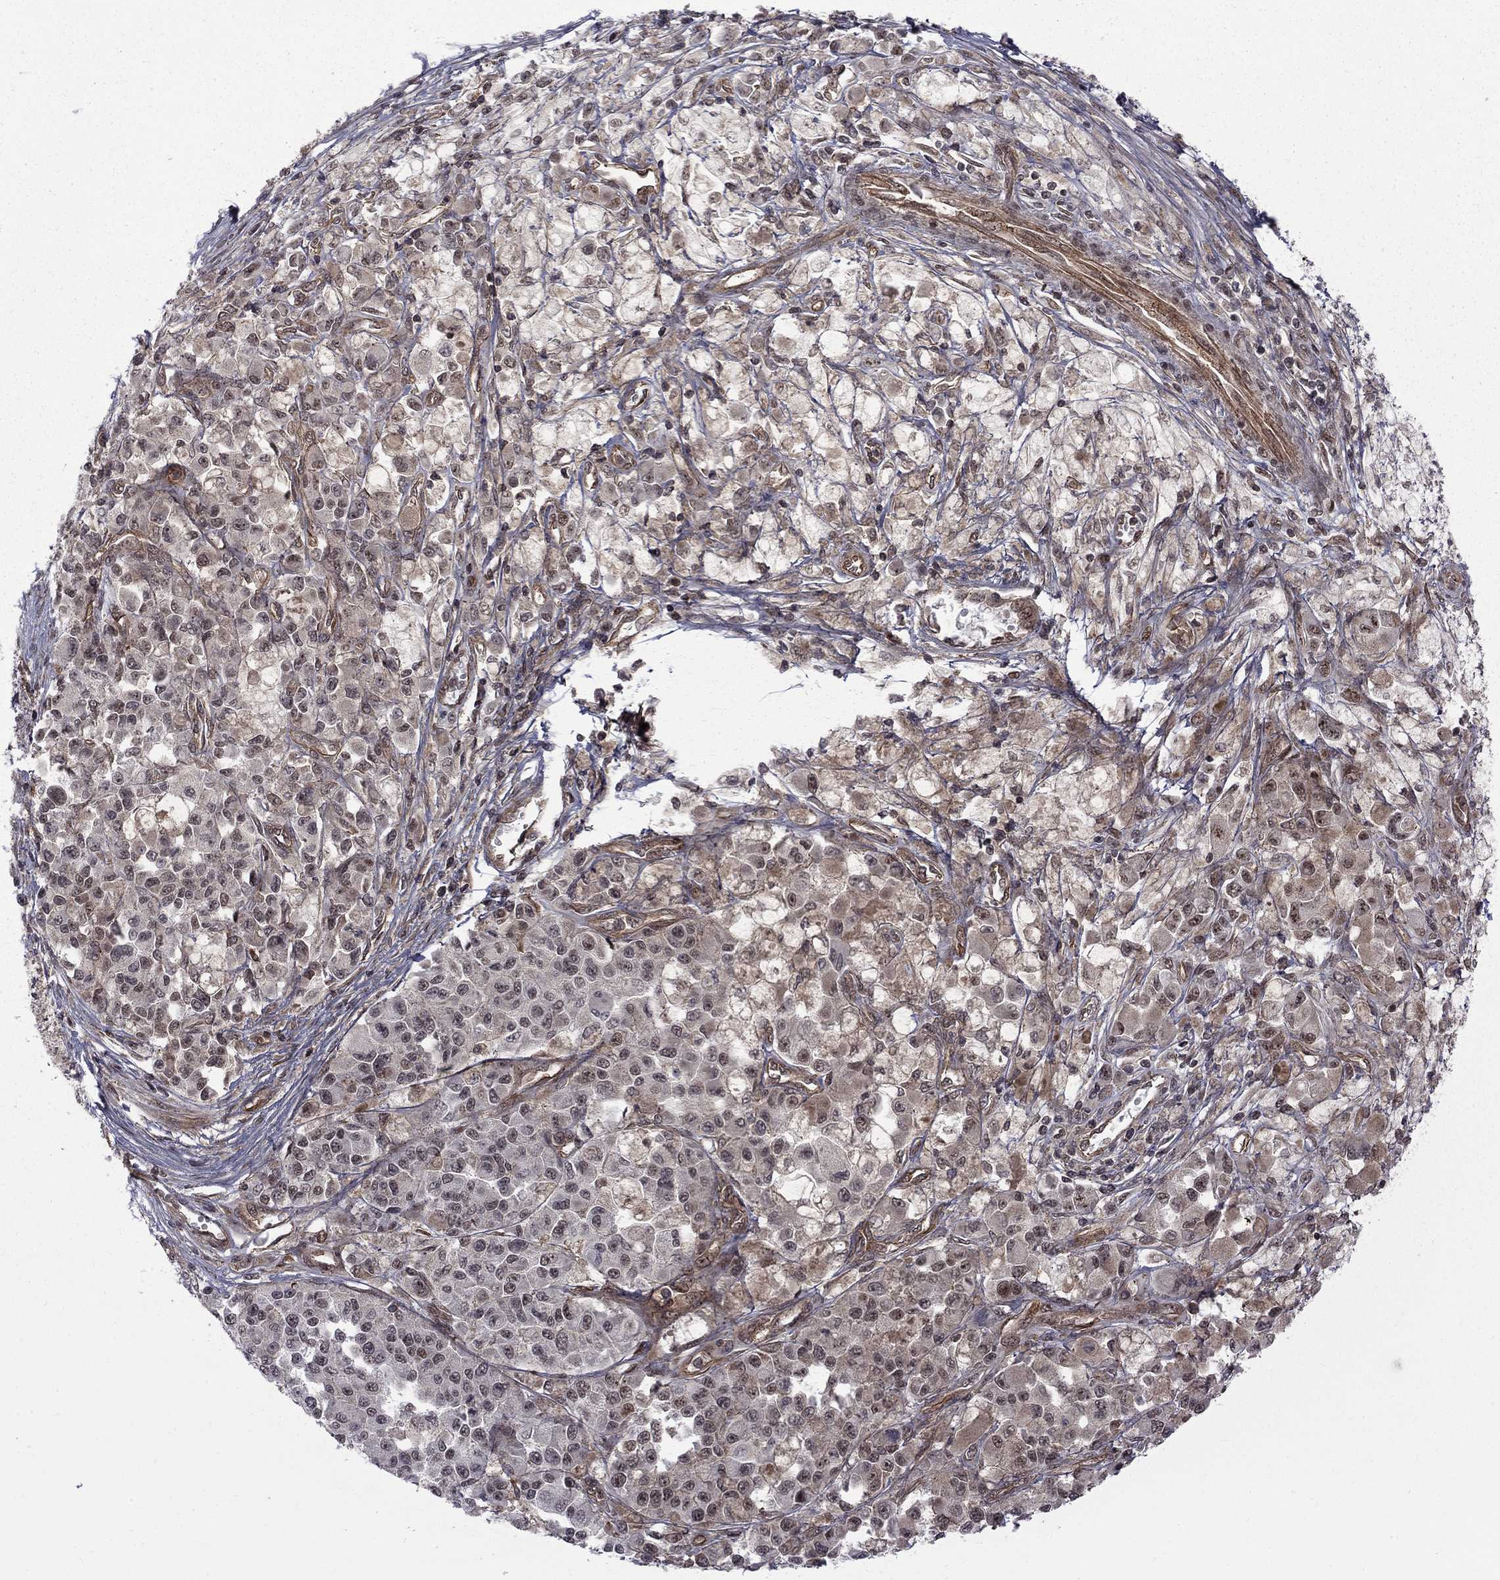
{"staining": {"intensity": "strong", "quantity": "25%-75%", "location": "nuclear"}, "tissue": "melanoma", "cell_type": "Tumor cells", "image_type": "cancer", "snomed": [{"axis": "morphology", "description": "Malignant melanoma, NOS"}, {"axis": "topography", "description": "Skin"}], "caption": "Malignant melanoma tissue exhibits strong nuclear expression in approximately 25%-75% of tumor cells", "gene": "BRF1", "patient": {"sex": "female", "age": 58}}